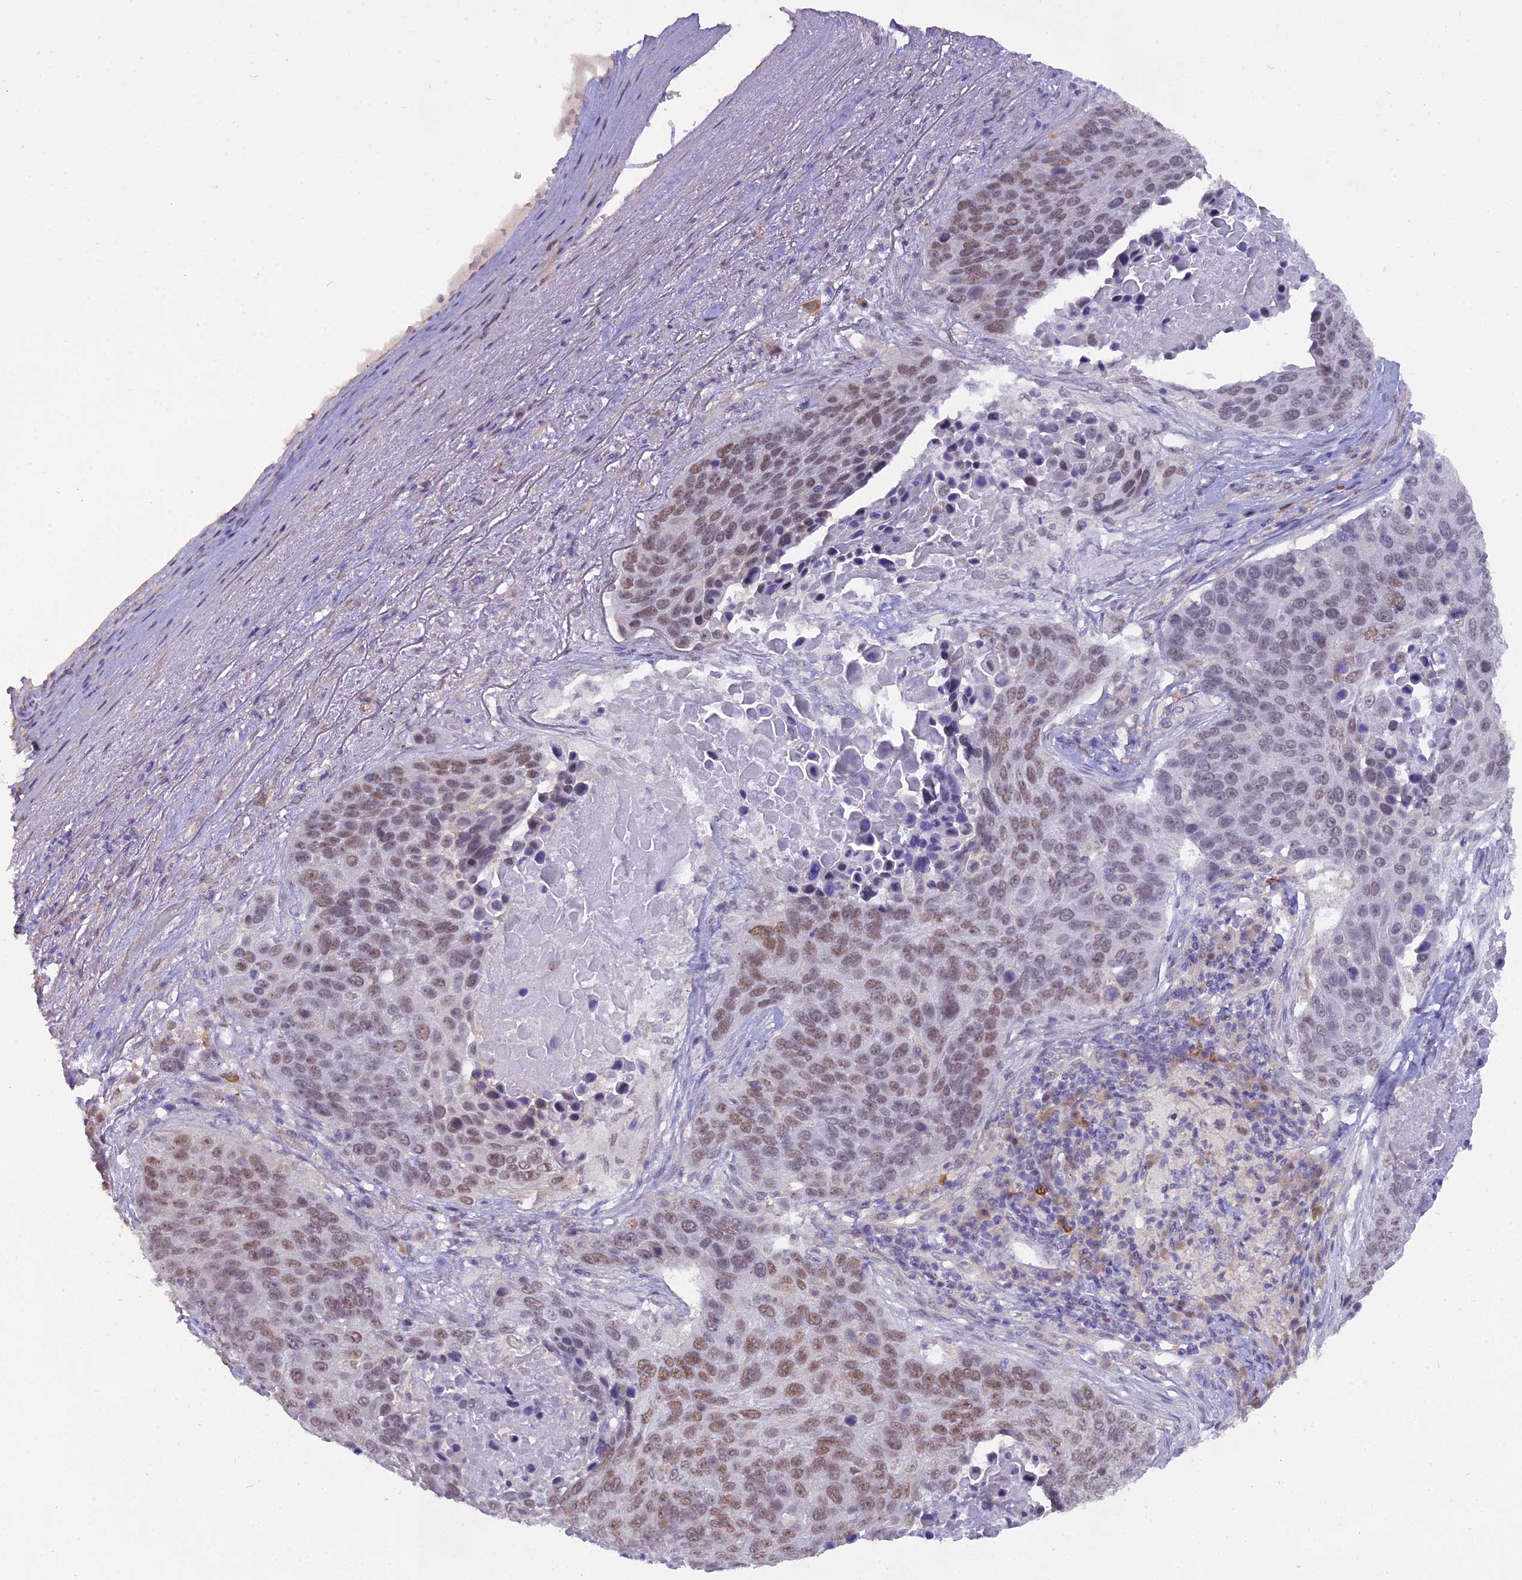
{"staining": {"intensity": "moderate", "quantity": "25%-75%", "location": "nuclear"}, "tissue": "lung cancer", "cell_type": "Tumor cells", "image_type": "cancer", "snomed": [{"axis": "morphology", "description": "Normal tissue, NOS"}, {"axis": "morphology", "description": "Squamous cell carcinoma, NOS"}, {"axis": "topography", "description": "Lymph node"}, {"axis": "topography", "description": "Lung"}], "caption": "This micrograph shows IHC staining of human lung cancer, with medium moderate nuclear expression in about 25%-75% of tumor cells.", "gene": "BLNK", "patient": {"sex": "male", "age": 66}}